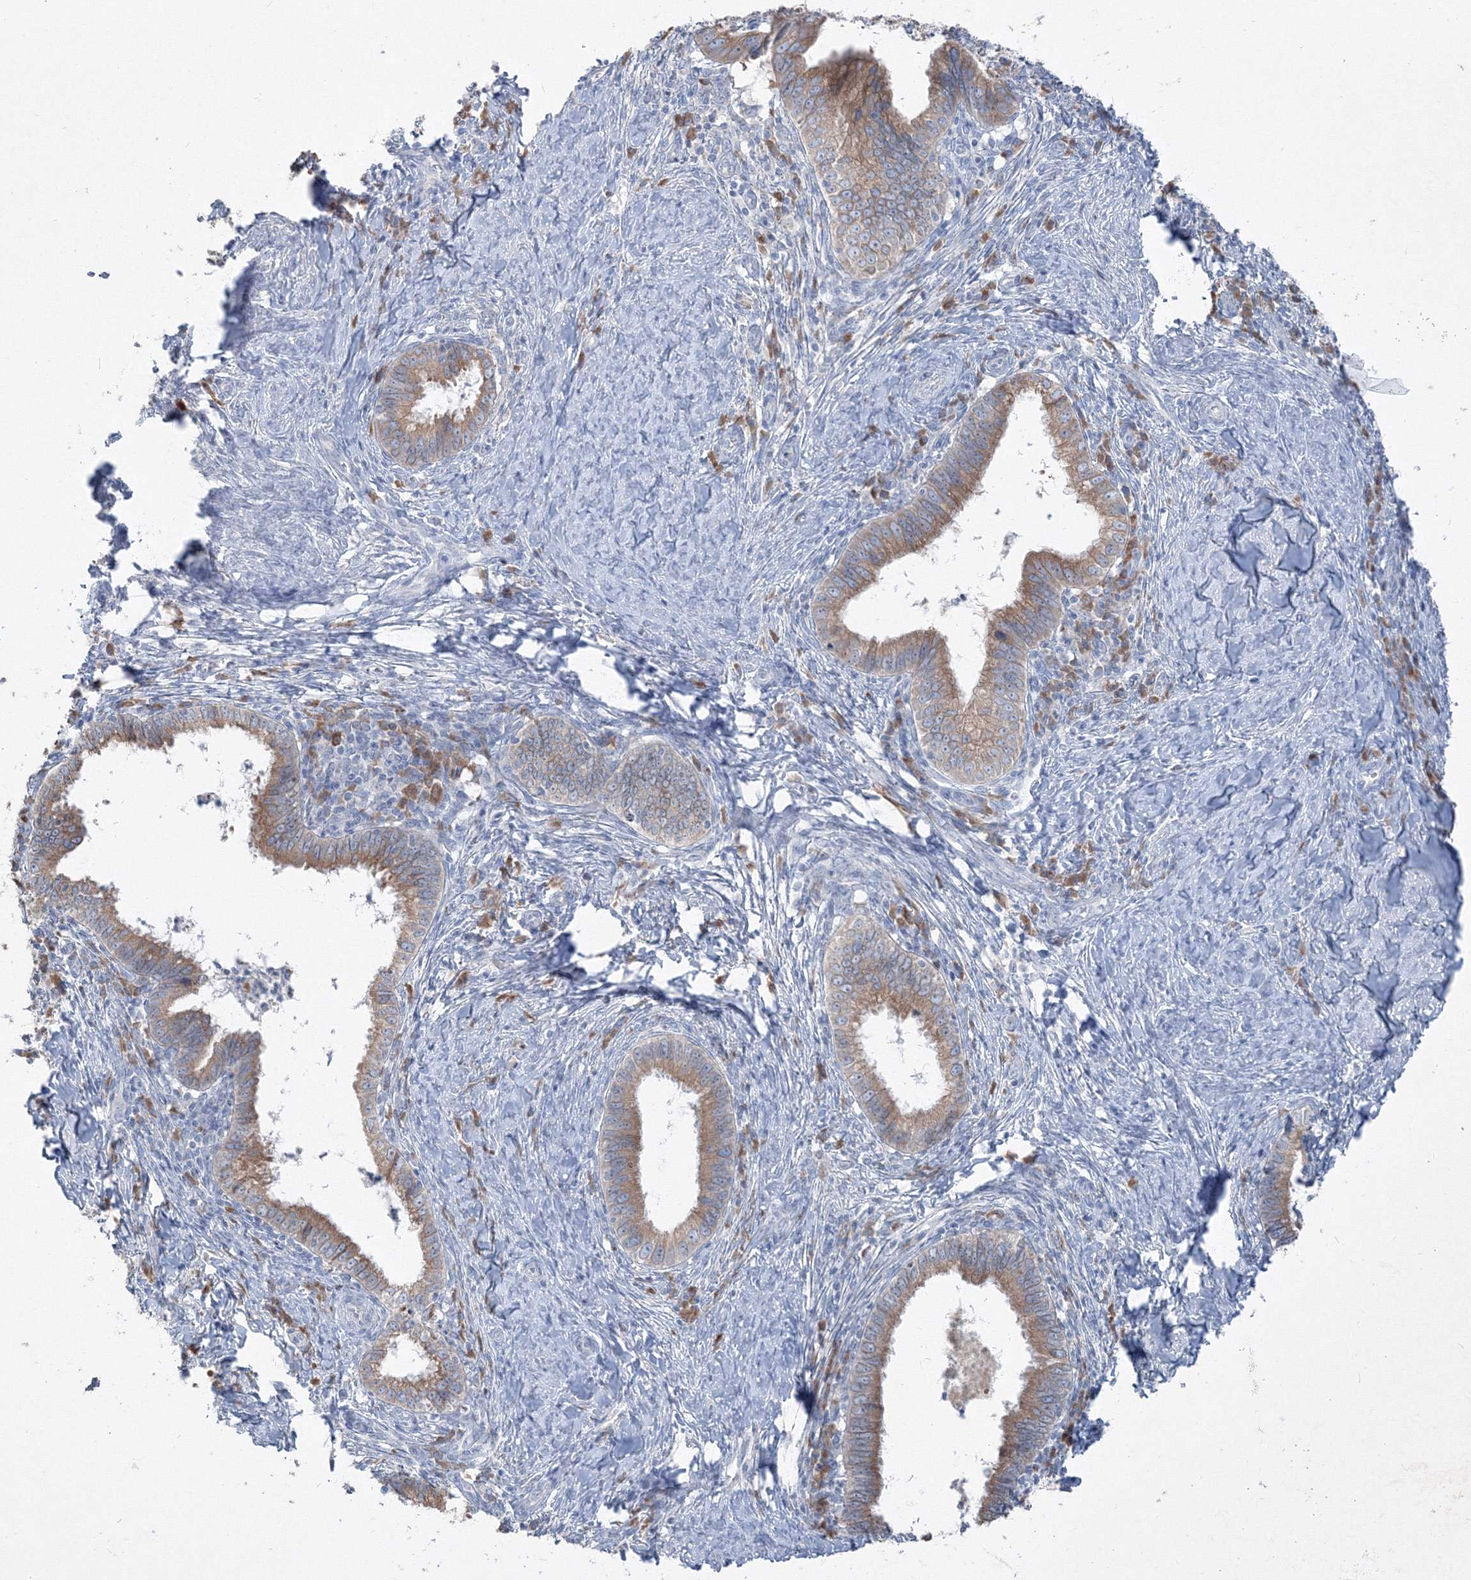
{"staining": {"intensity": "moderate", "quantity": ">75%", "location": "nuclear"}, "tissue": "cervical cancer", "cell_type": "Tumor cells", "image_type": "cancer", "snomed": [{"axis": "morphology", "description": "Adenocarcinoma, NOS"}, {"axis": "topography", "description": "Cervix"}], "caption": "Immunohistochemical staining of human cervical adenocarcinoma demonstrates moderate nuclear protein expression in about >75% of tumor cells.", "gene": "IFNAR1", "patient": {"sex": "female", "age": 36}}